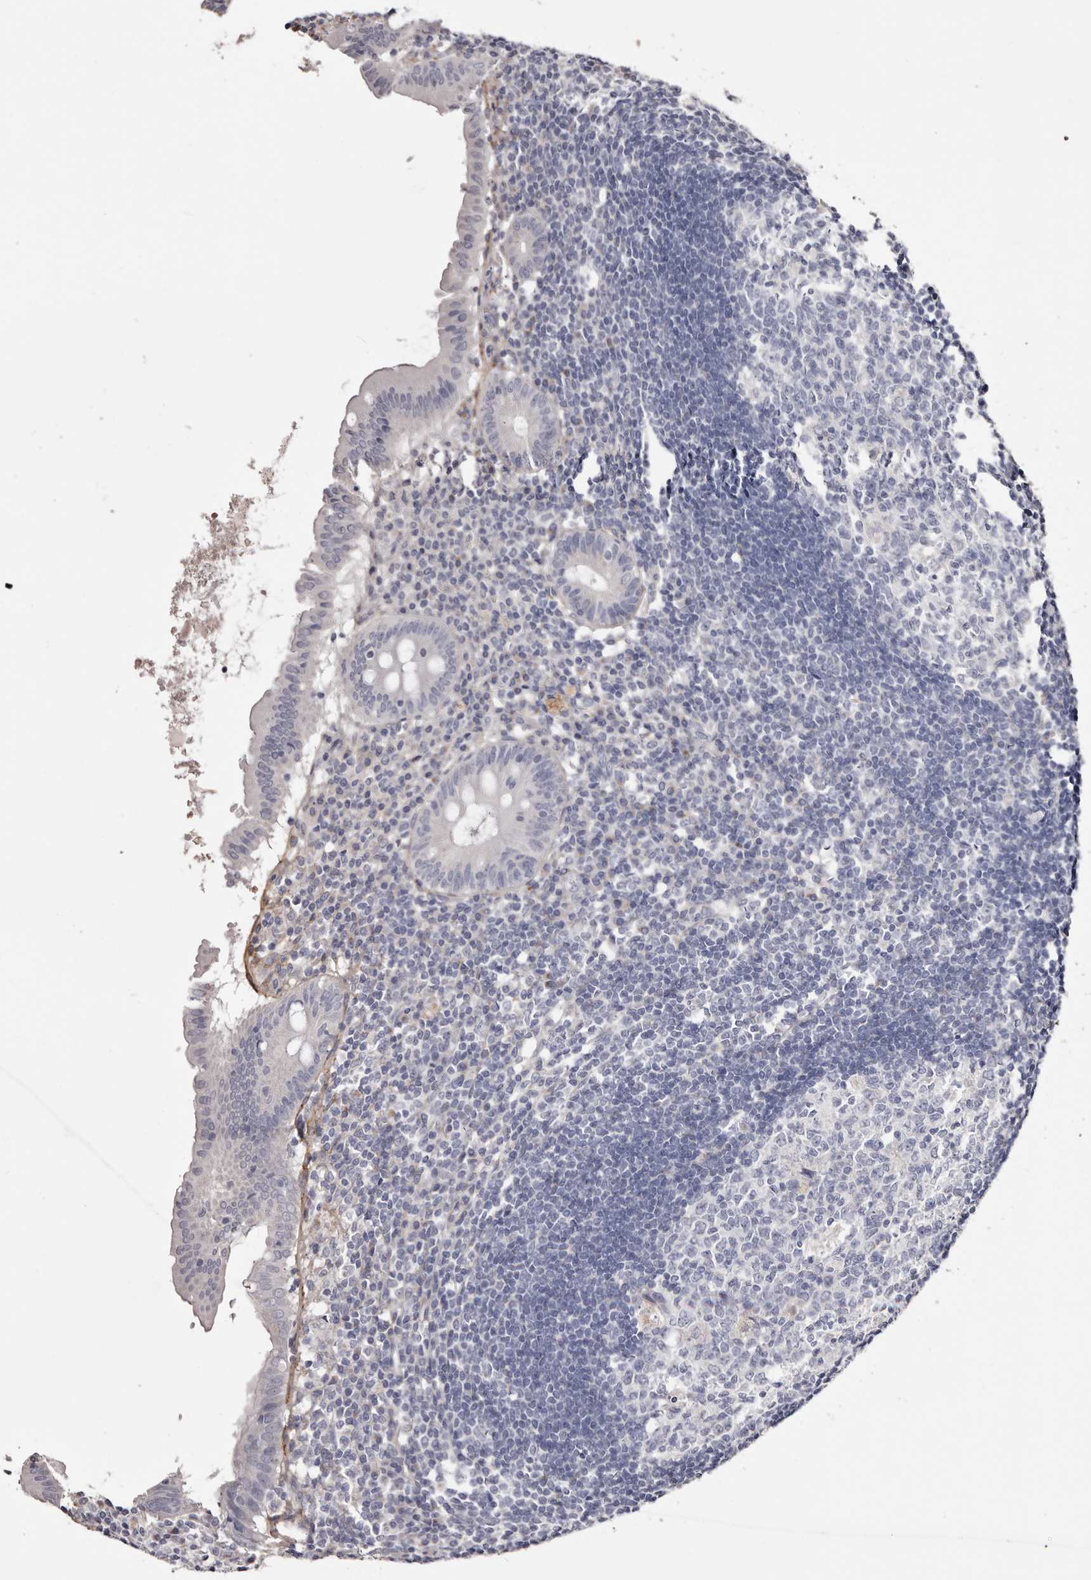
{"staining": {"intensity": "negative", "quantity": "none", "location": "none"}, "tissue": "appendix", "cell_type": "Glandular cells", "image_type": "normal", "snomed": [{"axis": "morphology", "description": "Normal tissue, NOS"}, {"axis": "topography", "description": "Appendix"}], "caption": "Appendix stained for a protein using immunohistochemistry reveals no positivity glandular cells.", "gene": "COL6A1", "patient": {"sex": "female", "age": 54}}